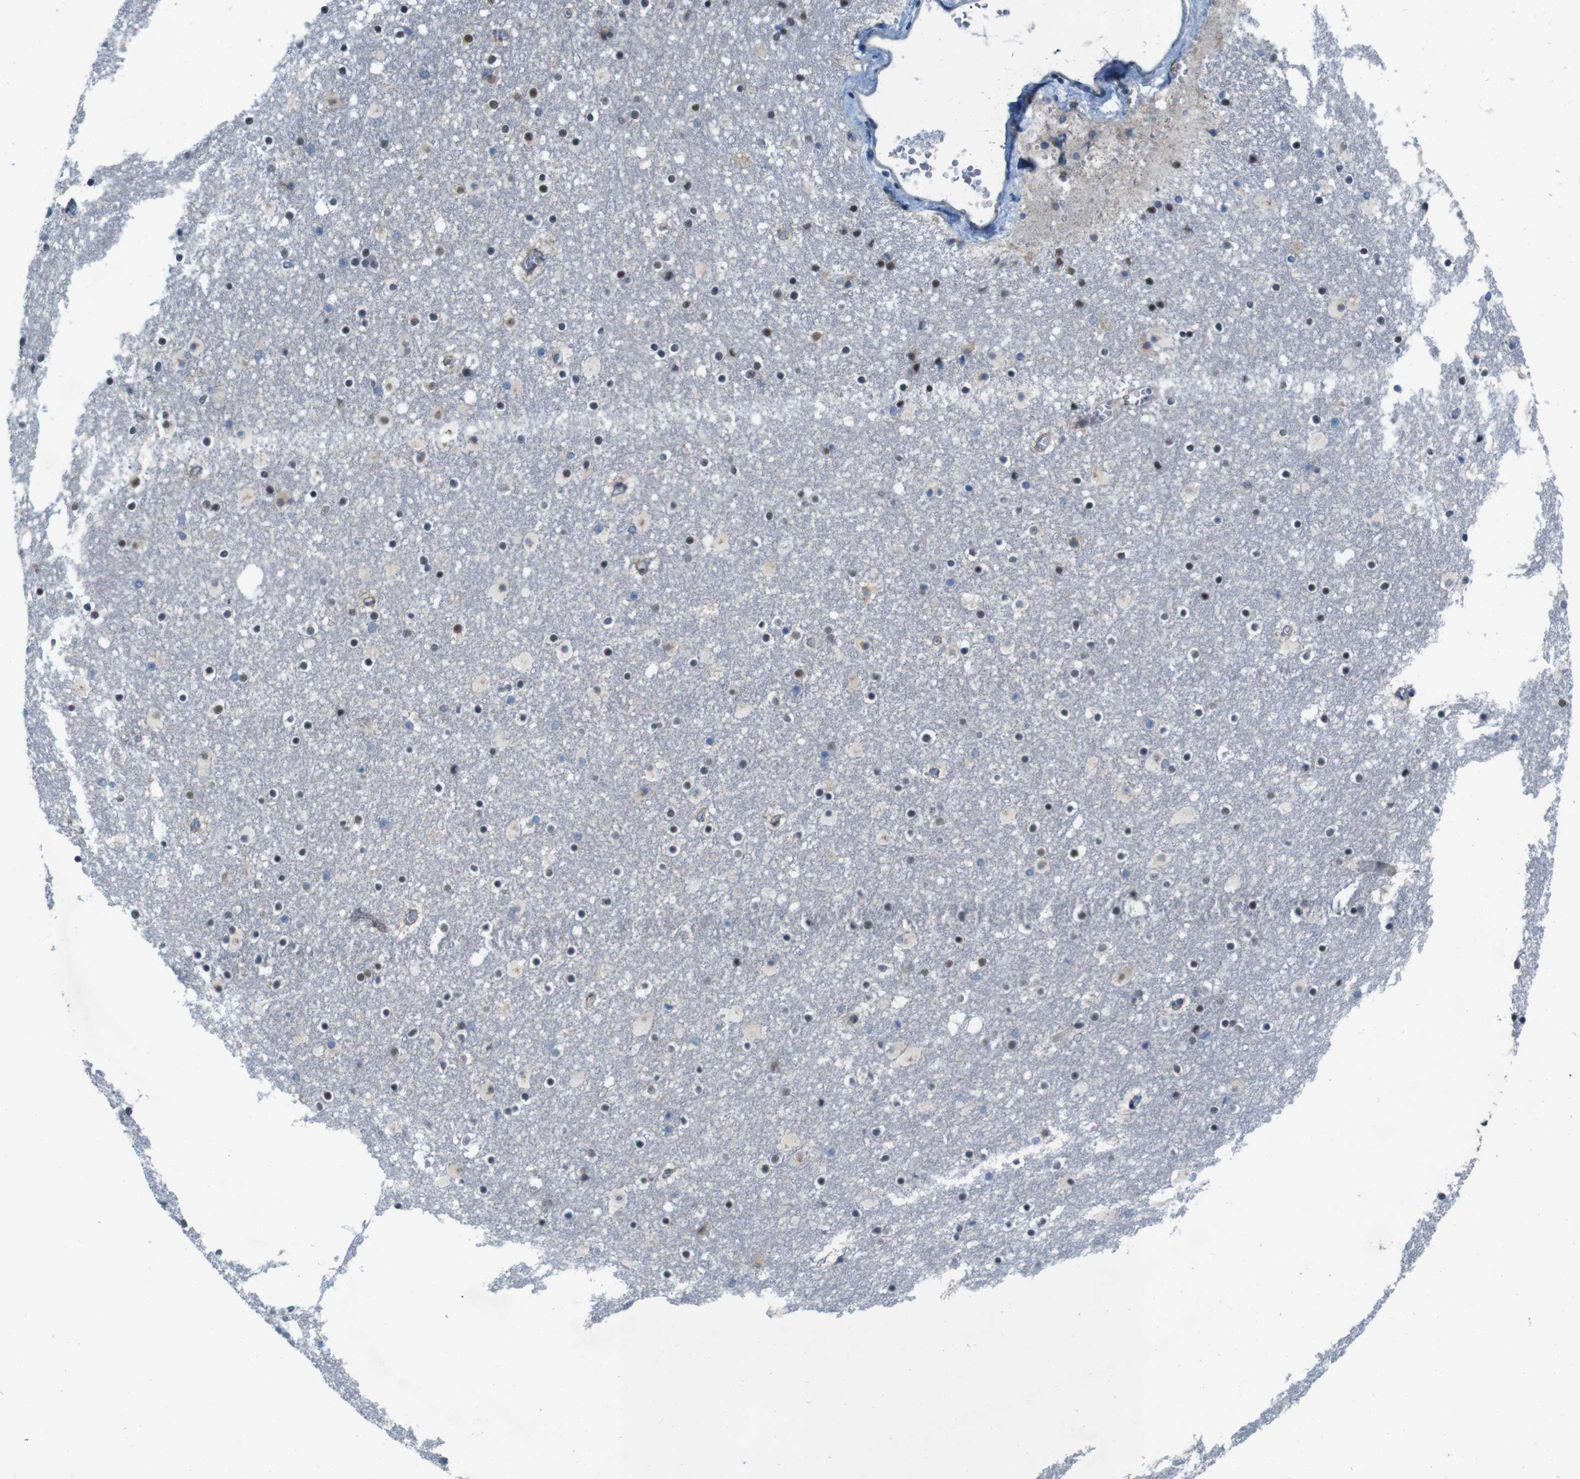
{"staining": {"intensity": "moderate", "quantity": ">75%", "location": "nuclear"}, "tissue": "caudate", "cell_type": "Glial cells", "image_type": "normal", "snomed": [{"axis": "morphology", "description": "Normal tissue, NOS"}, {"axis": "topography", "description": "Lateral ventricle wall"}], "caption": "Immunohistochemistry (IHC) image of unremarkable caudate stained for a protein (brown), which displays medium levels of moderate nuclear expression in about >75% of glial cells.", "gene": "SKI", "patient": {"sex": "male", "age": 45}}